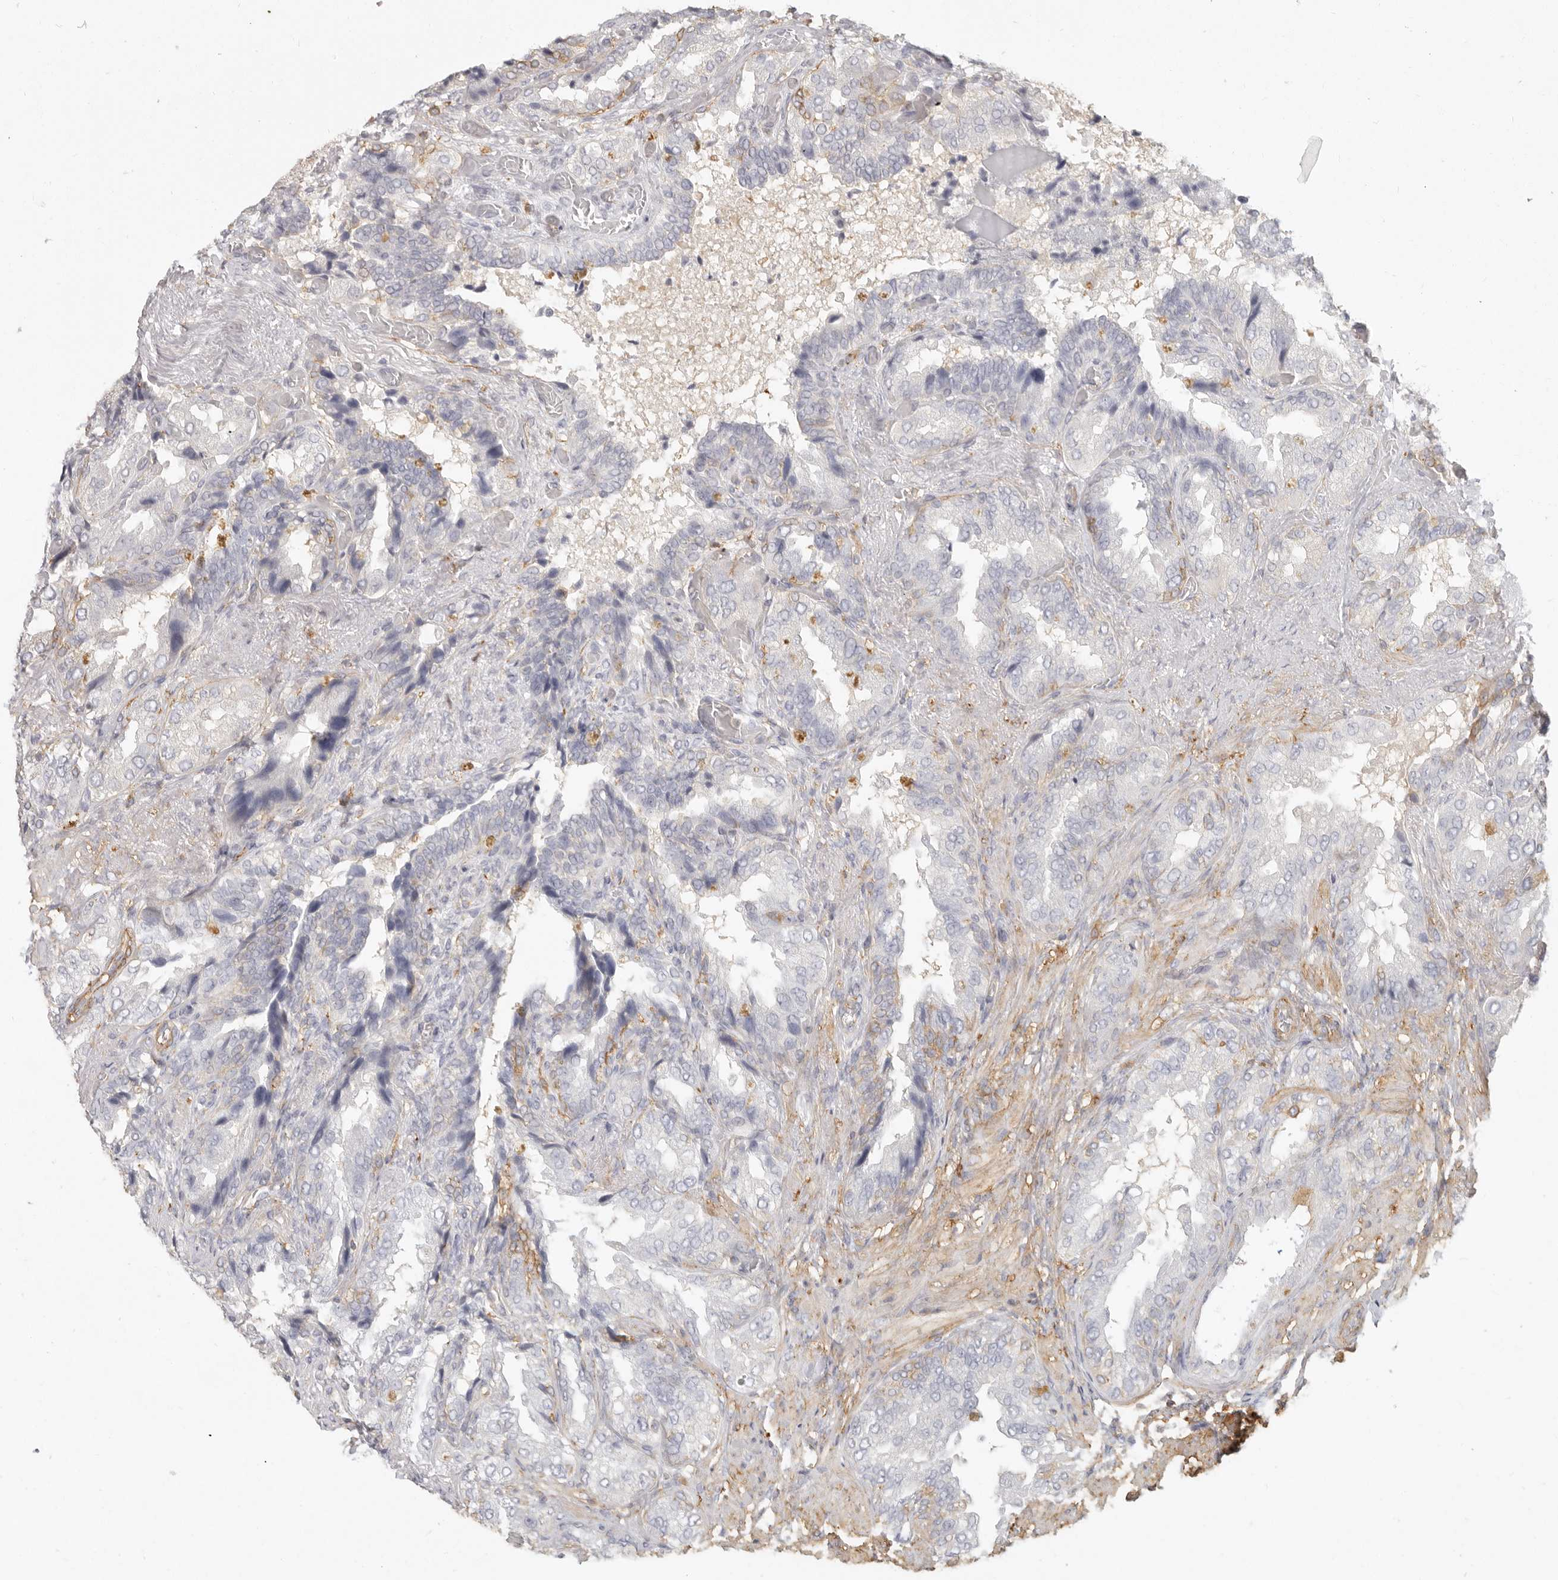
{"staining": {"intensity": "weak", "quantity": "25%-75%", "location": "cytoplasmic/membranous"}, "tissue": "seminal vesicle", "cell_type": "Glandular cells", "image_type": "normal", "snomed": [{"axis": "morphology", "description": "Normal tissue, NOS"}, {"axis": "topography", "description": "Seminal veicle"}, {"axis": "topography", "description": "Peripheral nerve tissue"}], "caption": "Protein expression analysis of unremarkable seminal vesicle shows weak cytoplasmic/membranous expression in about 25%-75% of glandular cells. (Brightfield microscopy of DAB IHC at high magnification).", "gene": "NIBAN1", "patient": {"sex": "male", "age": 63}}